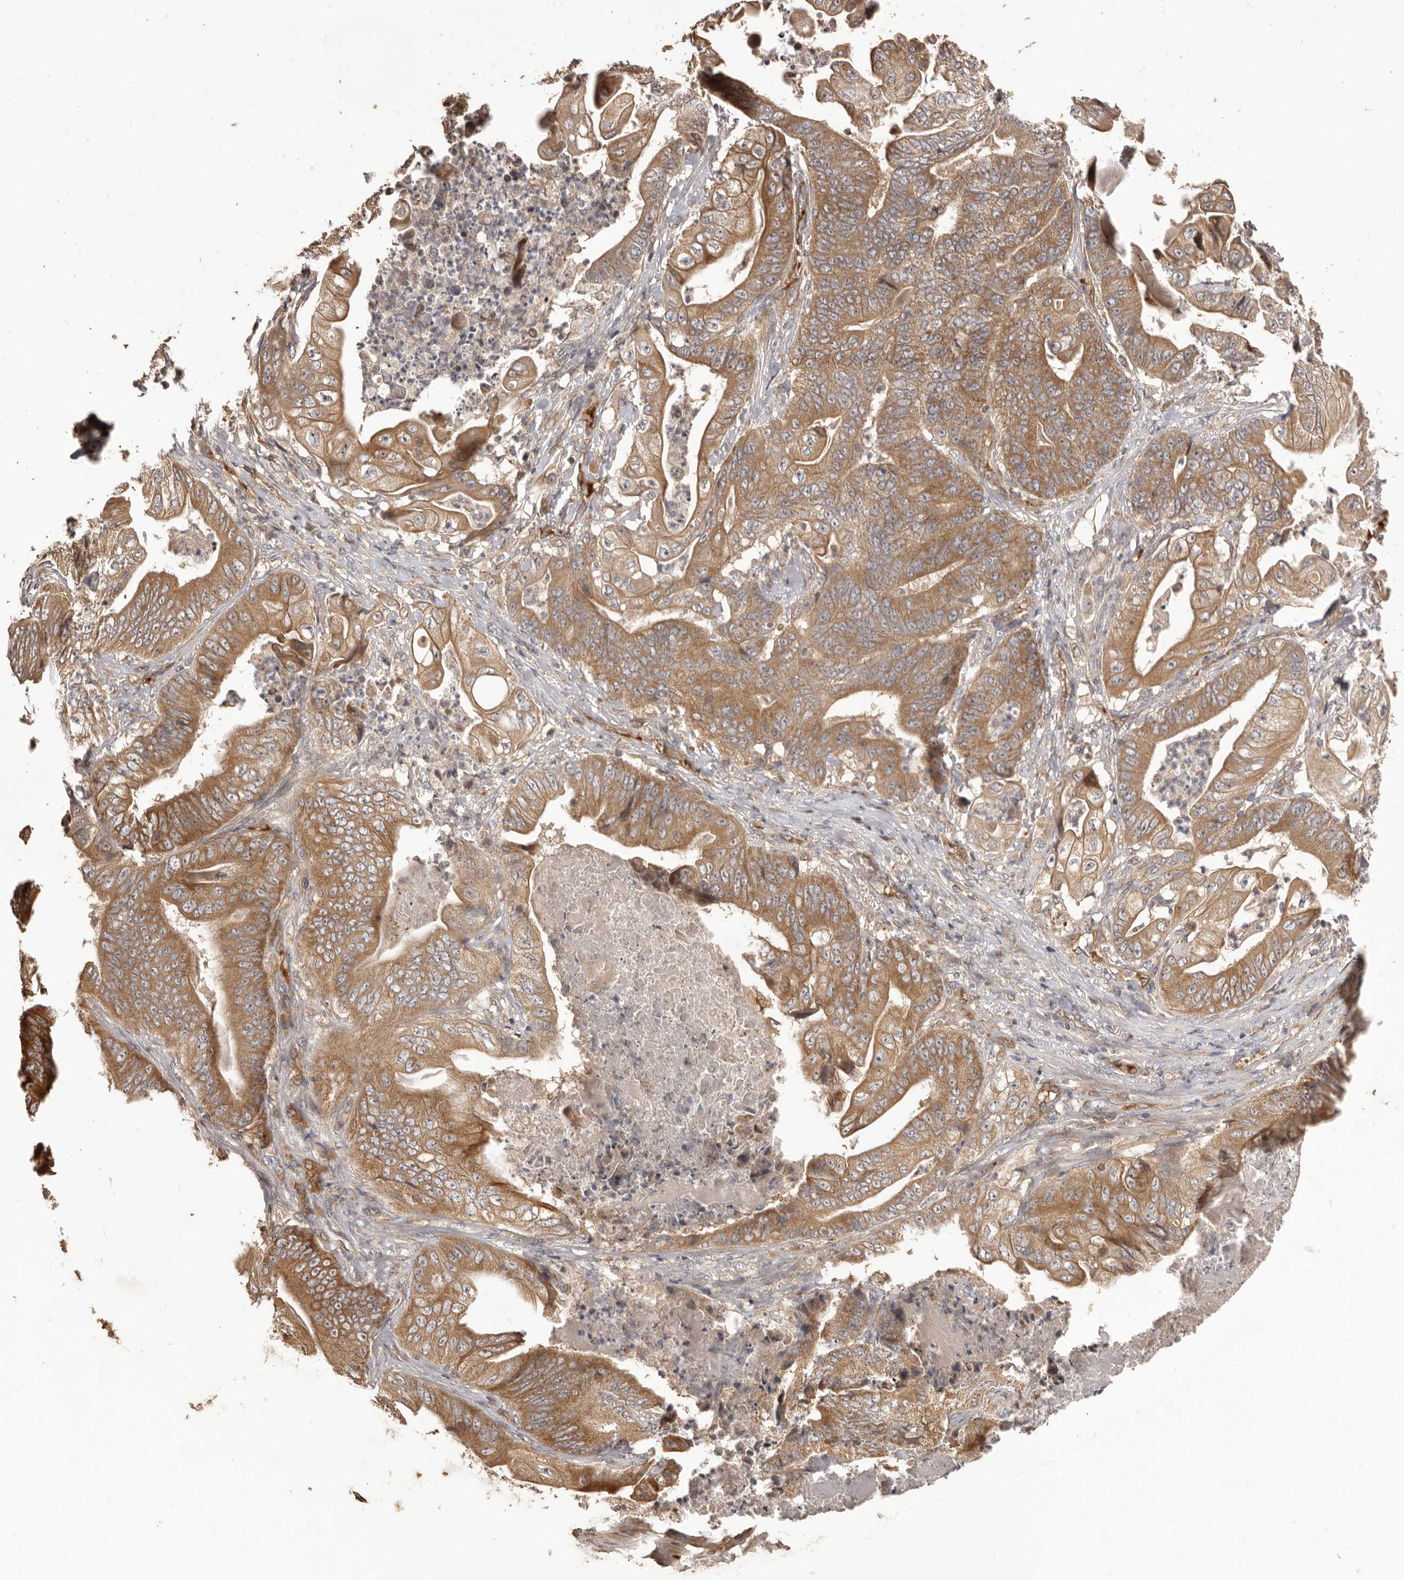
{"staining": {"intensity": "strong", "quantity": ">75%", "location": "cytoplasmic/membranous"}, "tissue": "stomach cancer", "cell_type": "Tumor cells", "image_type": "cancer", "snomed": [{"axis": "morphology", "description": "Adenocarcinoma, NOS"}, {"axis": "topography", "description": "Stomach"}], "caption": "A high amount of strong cytoplasmic/membranous positivity is seen in approximately >75% of tumor cells in stomach cancer (adenocarcinoma) tissue. (DAB (3,3'-diaminobenzidine) = brown stain, brightfield microscopy at high magnification).", "gene": "QRSL1", "patient": {"sex": "female", "age": 73}}